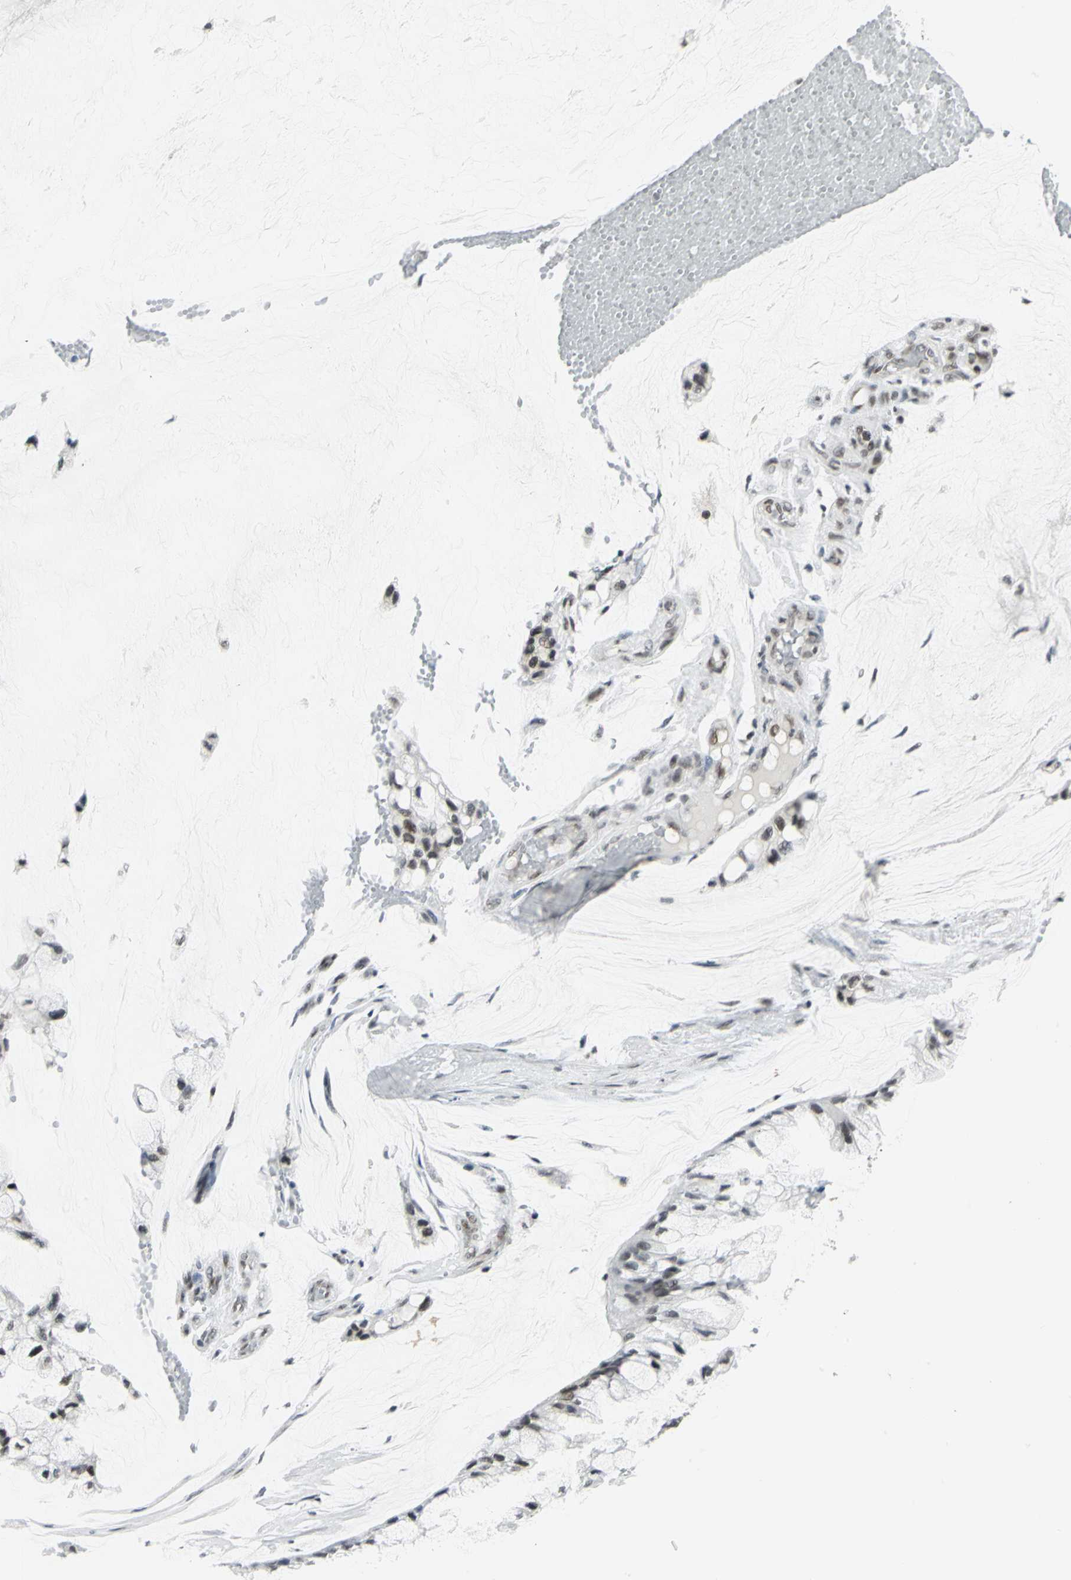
{"staining": {"intensity": "strong", "quantity": ">75%", "location": "nuclear"}, "tissue": "ovarian cancer", "cell_type": "Tumor cells", "image_type": "cancer", "snomed": [{"axis": "morphology", "description": "Cystadenocarcinoma, mucinous, NOS"}, {"axis": "topography", "description": "Ovary"}], "caption": "An immunohistochemistry micrograph of neoplastic tissue is shown. Protein staining in brown labels strong nuclear positivity in ovarian cancer (mucinous cystadenocarcinoma) within tumor cells.", "gene": "CBX3", "patient": {"sex": "female", "age": 39}}